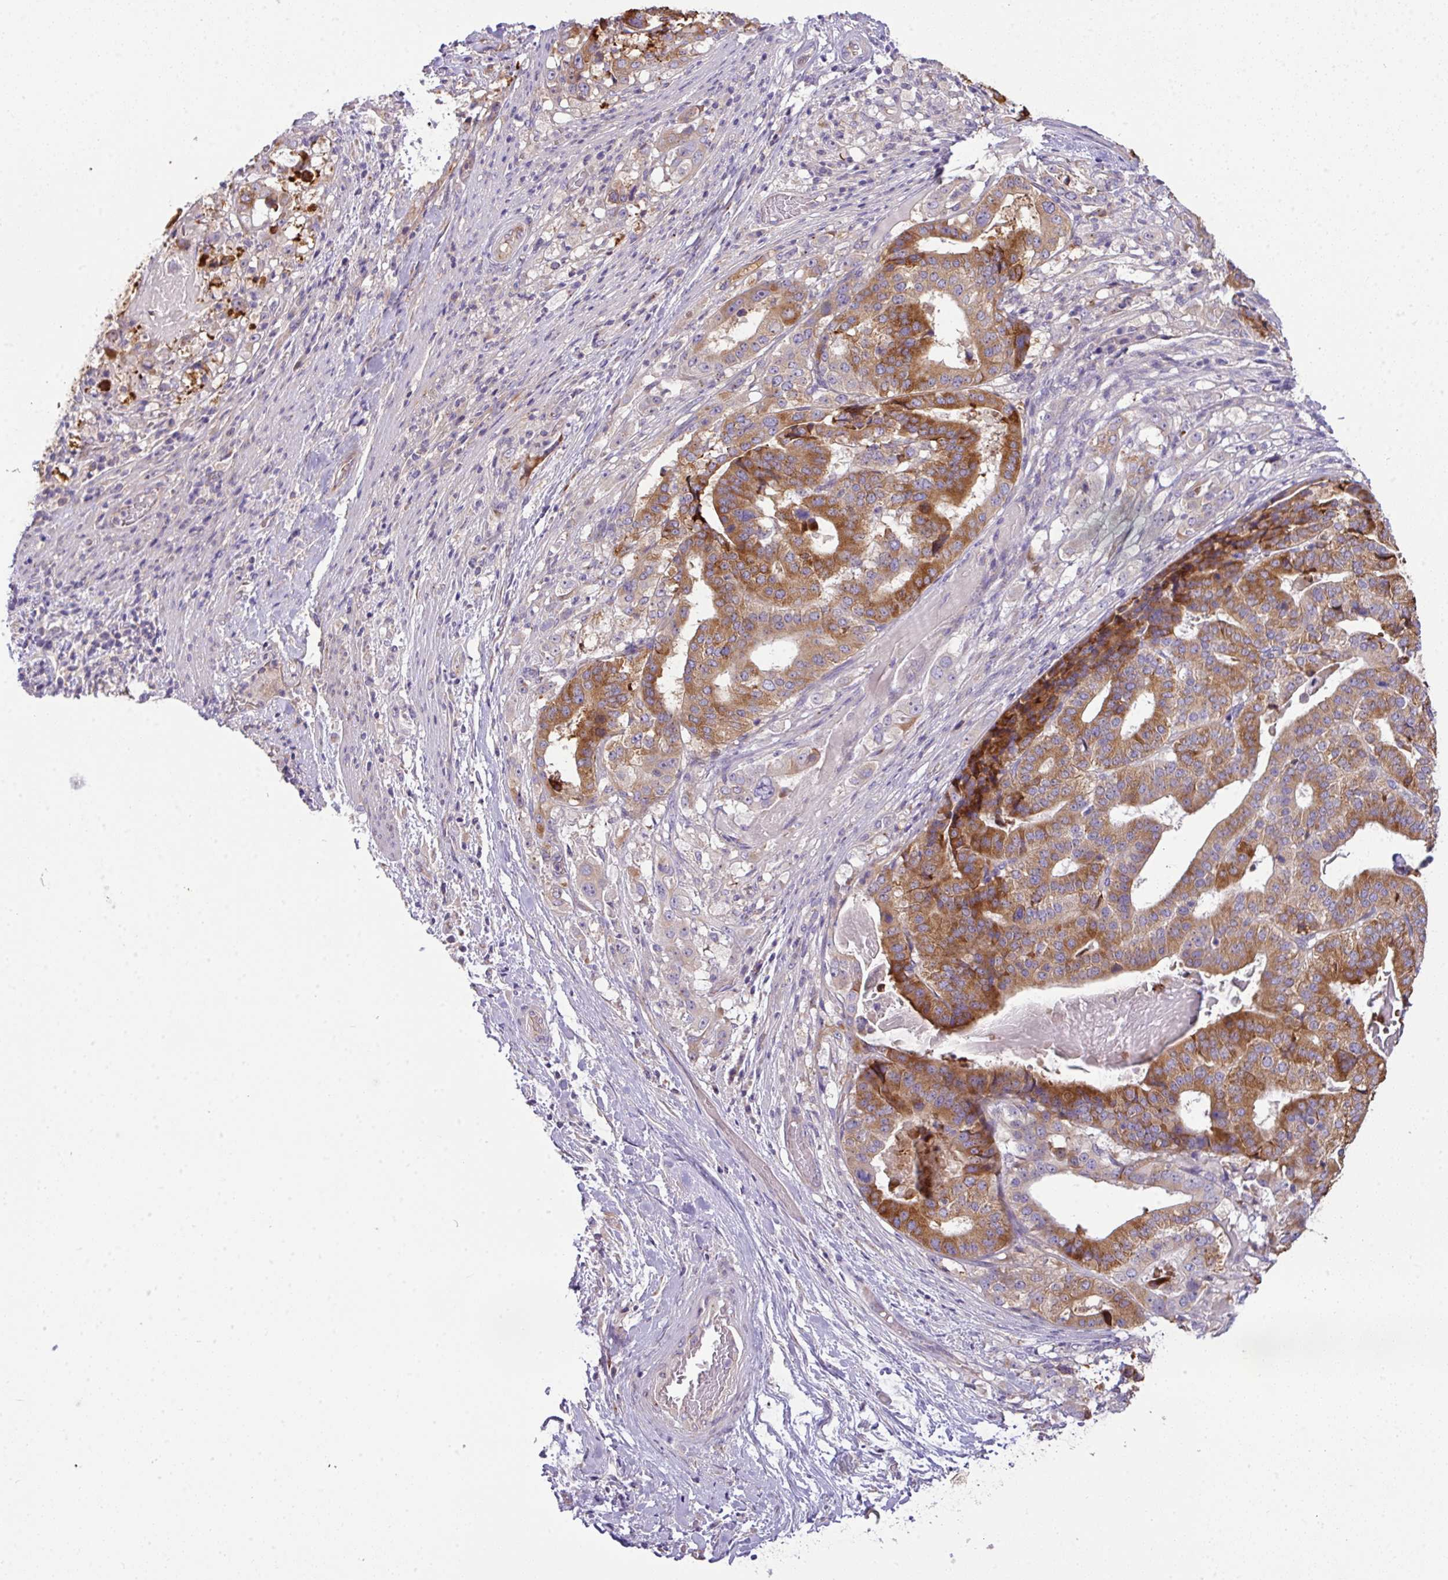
{"staining": {"intensity": "moderate", "quantity": ">75%", "location": "cytoplasmic/membranous"}, "tissue": "stomach cancer", "cell_type": "Tumor cells", "image_type": "cancer", "snomed": [{"axis": "morphology", "description": "Adenocarcinoma, NOS"}, {"axis": "topography", "description": "Stomach"}], "caption": "Human adenocarcinoma (stomach) stained for a protein (brown) shows moderate cytoplasmic/membranous positive expression in approximately >75% of tumor cells.", "gene": "PIK3R5", "patient": {"sex": "male", "age": 48}}